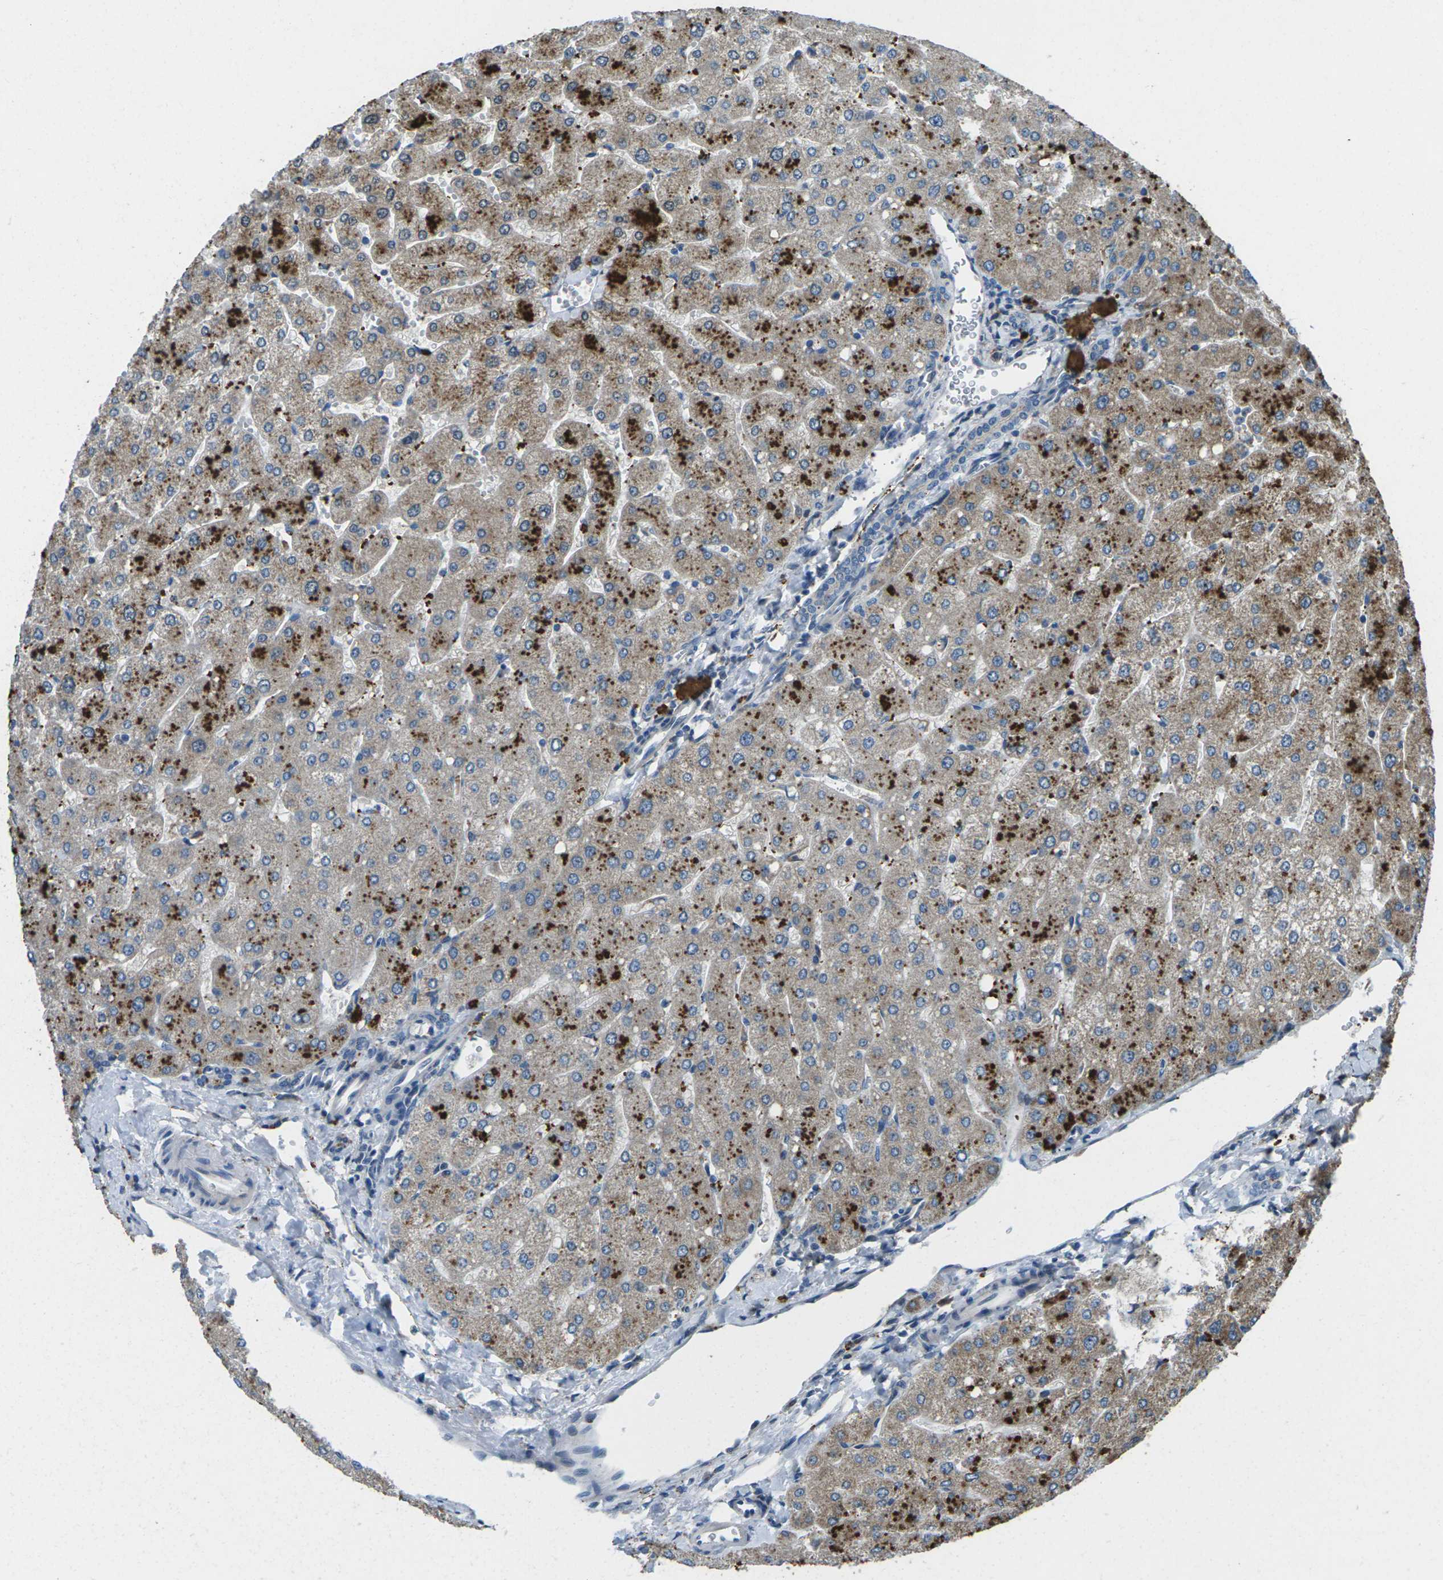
{"staining": {"intensity": "negative", "quantity": "none", "location": "none"}, "tissue": "liver", "cell_type": "Cholangiocytes", "image_type": "normal", "snomed": [{"axis": "morphology", "description": "Normal tissue, NOS"}, {"axis": "topography", "description": "Liver"}], "caption": "This is an immunohistochemistry micrograph of normal human liver. There is no expression in cholangiocytes.", "gene": "SIGLEC14", "patient": {"sex": "male", "age": 55}}